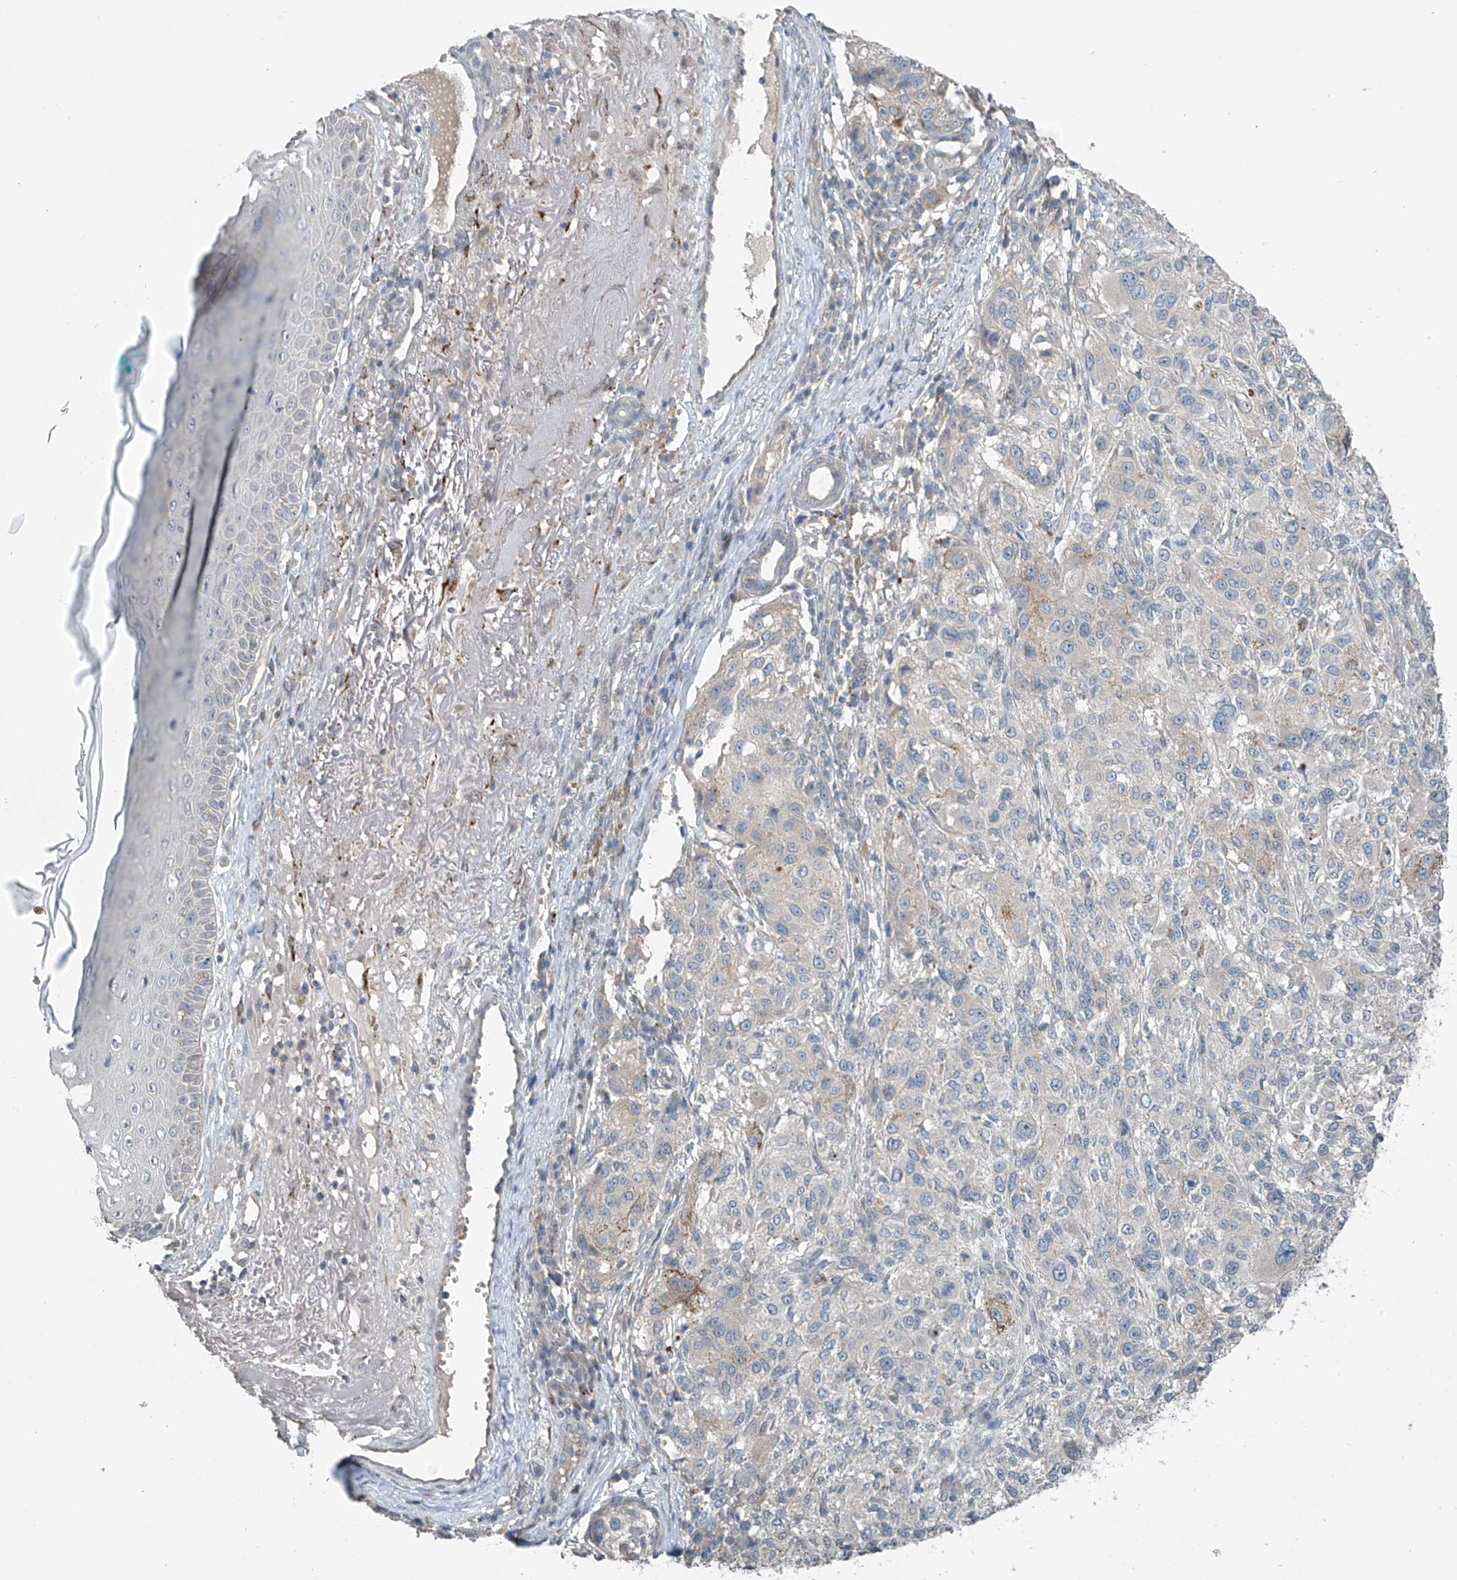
{"staining": {"intensity": "negative", "quantity": "none", "location": "none"}, "tissue": "melanoma", "cell_type": "Tumor cells", "image_type": "cancer", "snomed": [{"axis": "morphology", "description": "Necrosis, NOS"}, {"axis": "morphology", "description": "Malignant melanoma, NOS"}, {"axis": "topography", "description": "Skin"}], "caption": "Immunohistochemical staining of human malignant melanoma shows no significant expression in tumor cells.", "gene": "HOXA11", "patient": {"sex": "female", "age": 87}}